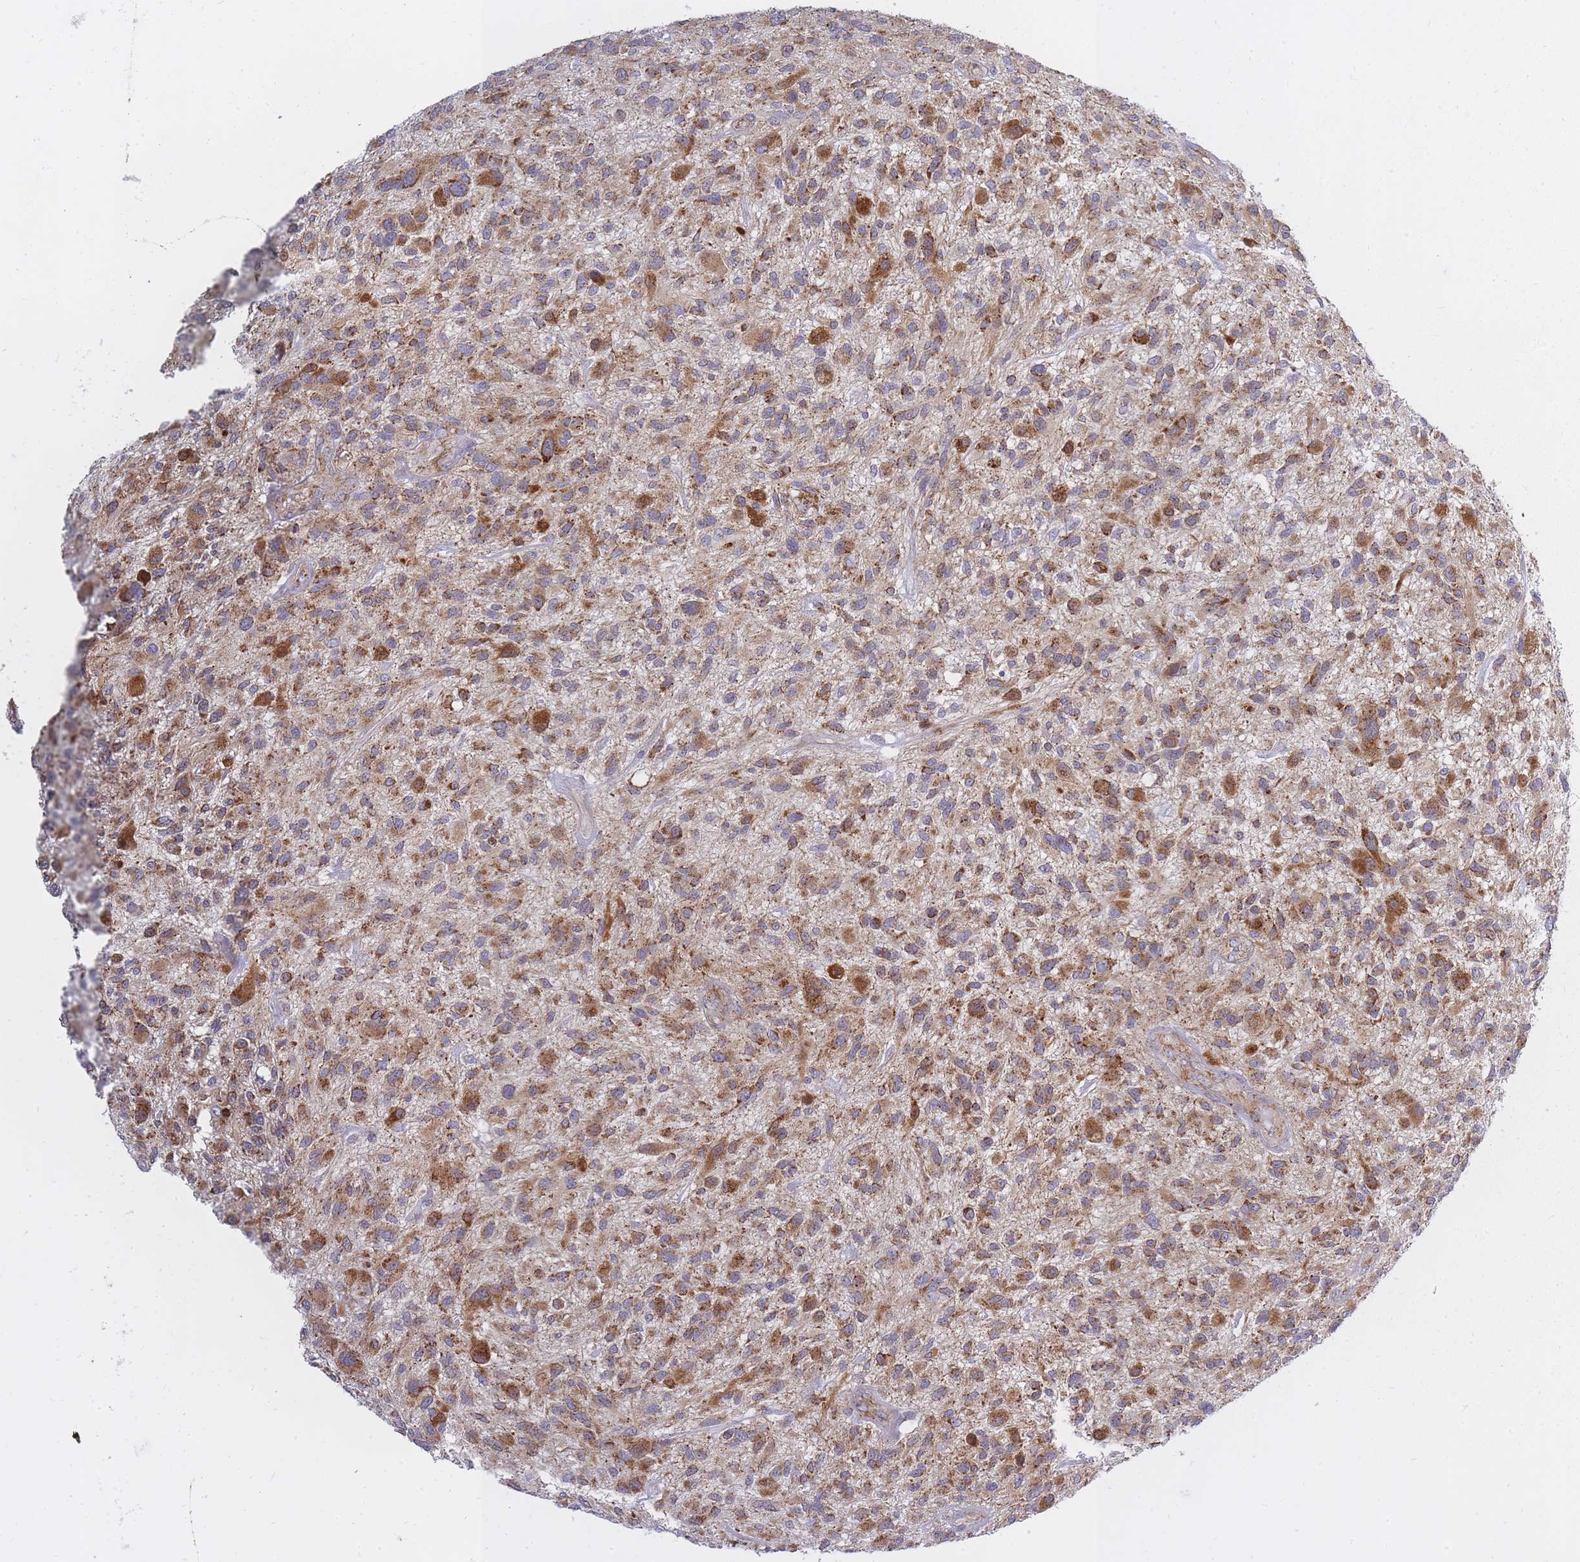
{"staining": {"intensity": "moderate", "quantity": ">75%", "location": "cytoplasmic/membranous"}, "tissue": "glioma", "cell_type": "Tumor cells", "image_type": "cancer", "snomed": [{"axis": "morphology", "description": "Glioma, malignant, High grade"}, {"axis": "topography", "description": "Brain"}], "caption": "IHC of human glioma displays medium levels of moderate cytoplasmic/membranous staining in about >75% of tumor cells.", "gene": "ALKBH4", "patient": {"sex": "male", "age": 47}}